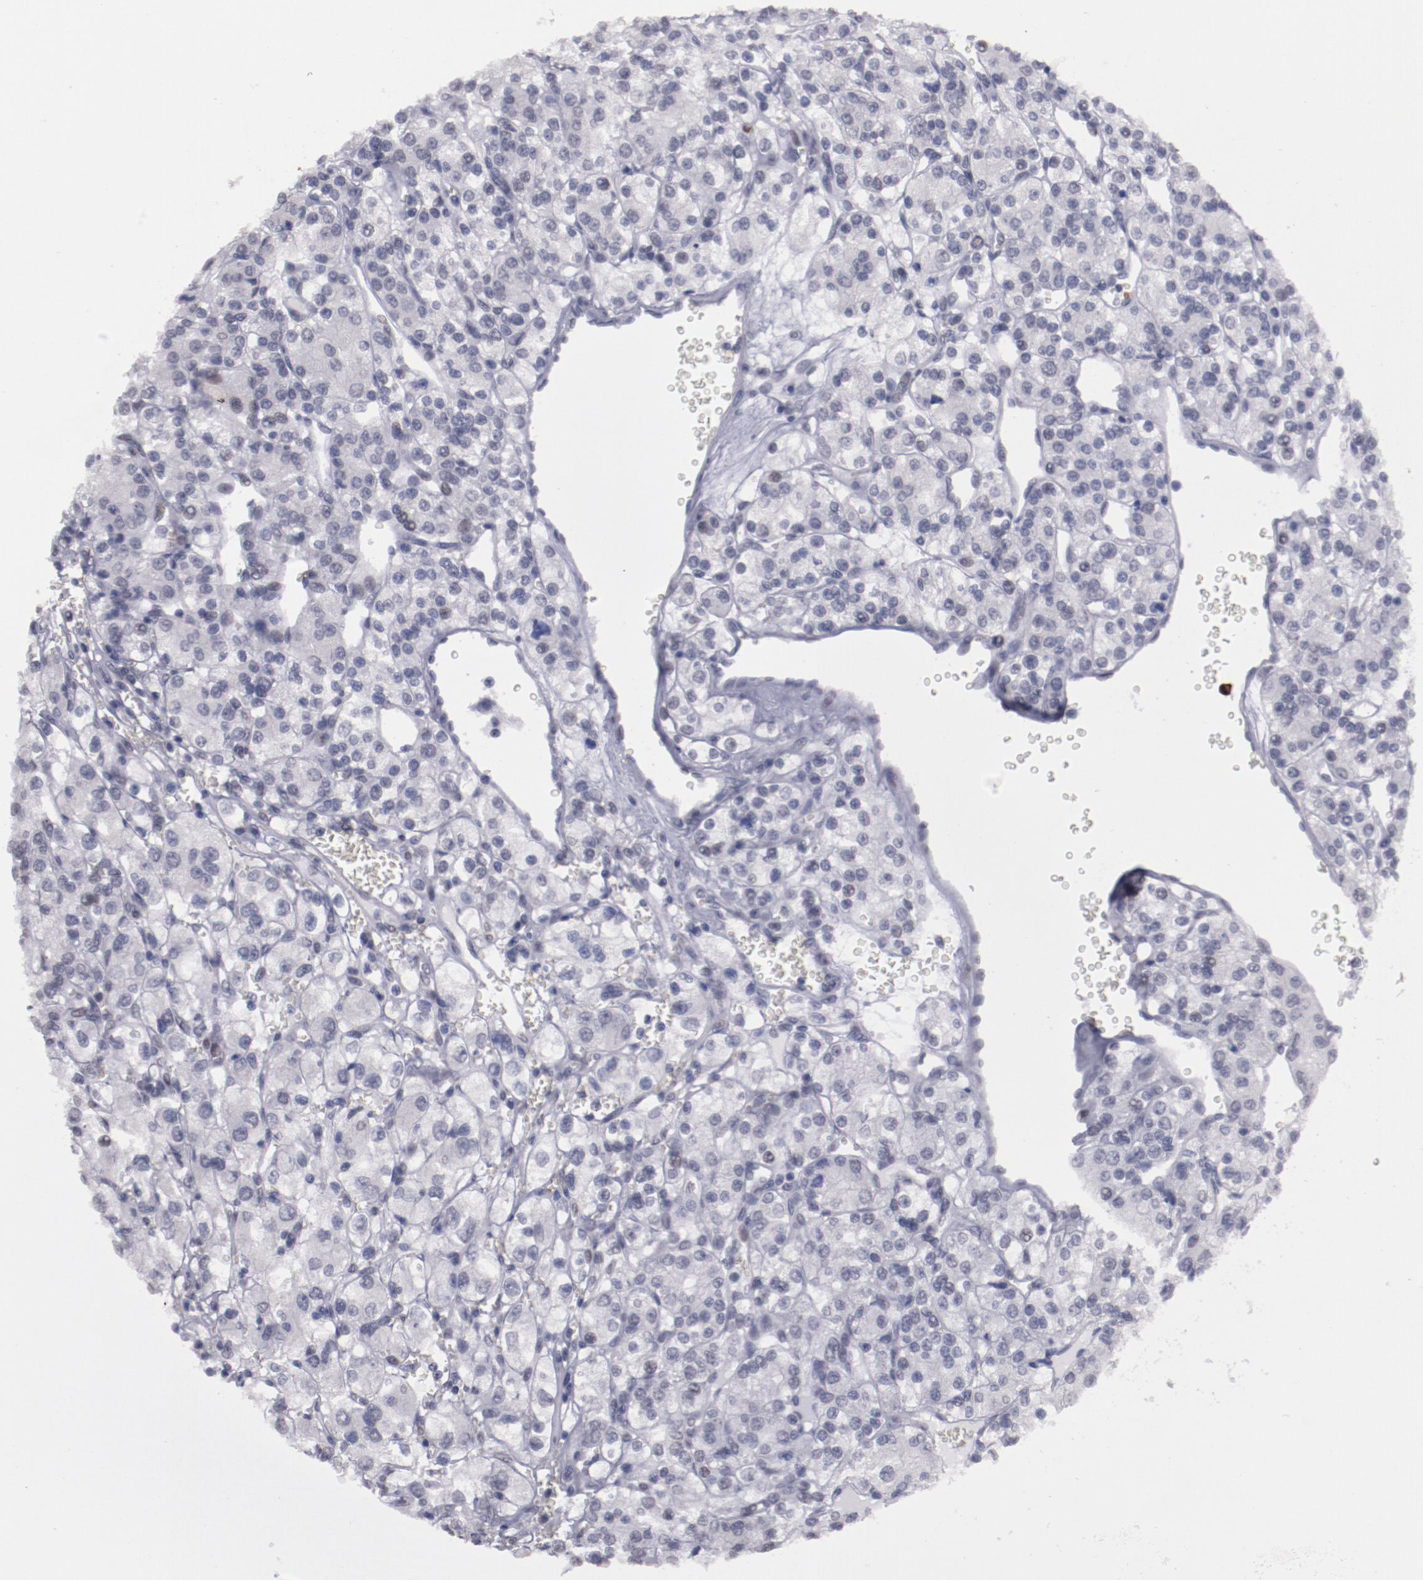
{"staining": {"intensity": "weak", "quantity": "<25%", "location": "nuclear"}, "tissue": "renal cancer", "cell_type": "Tumor cells", "image_type": "cancer", "snomed": [{"axis": "morphology", "description": "Adenocarcinoma, NOS"}, {"axis": "topography", "description": "Kidney"}], "caption": "Tumor cells are negative for protein expression in human renal cancer (adenocarcinoma).", "gene": "IRF4", "patient": {"sex": "female", "age": 62}}